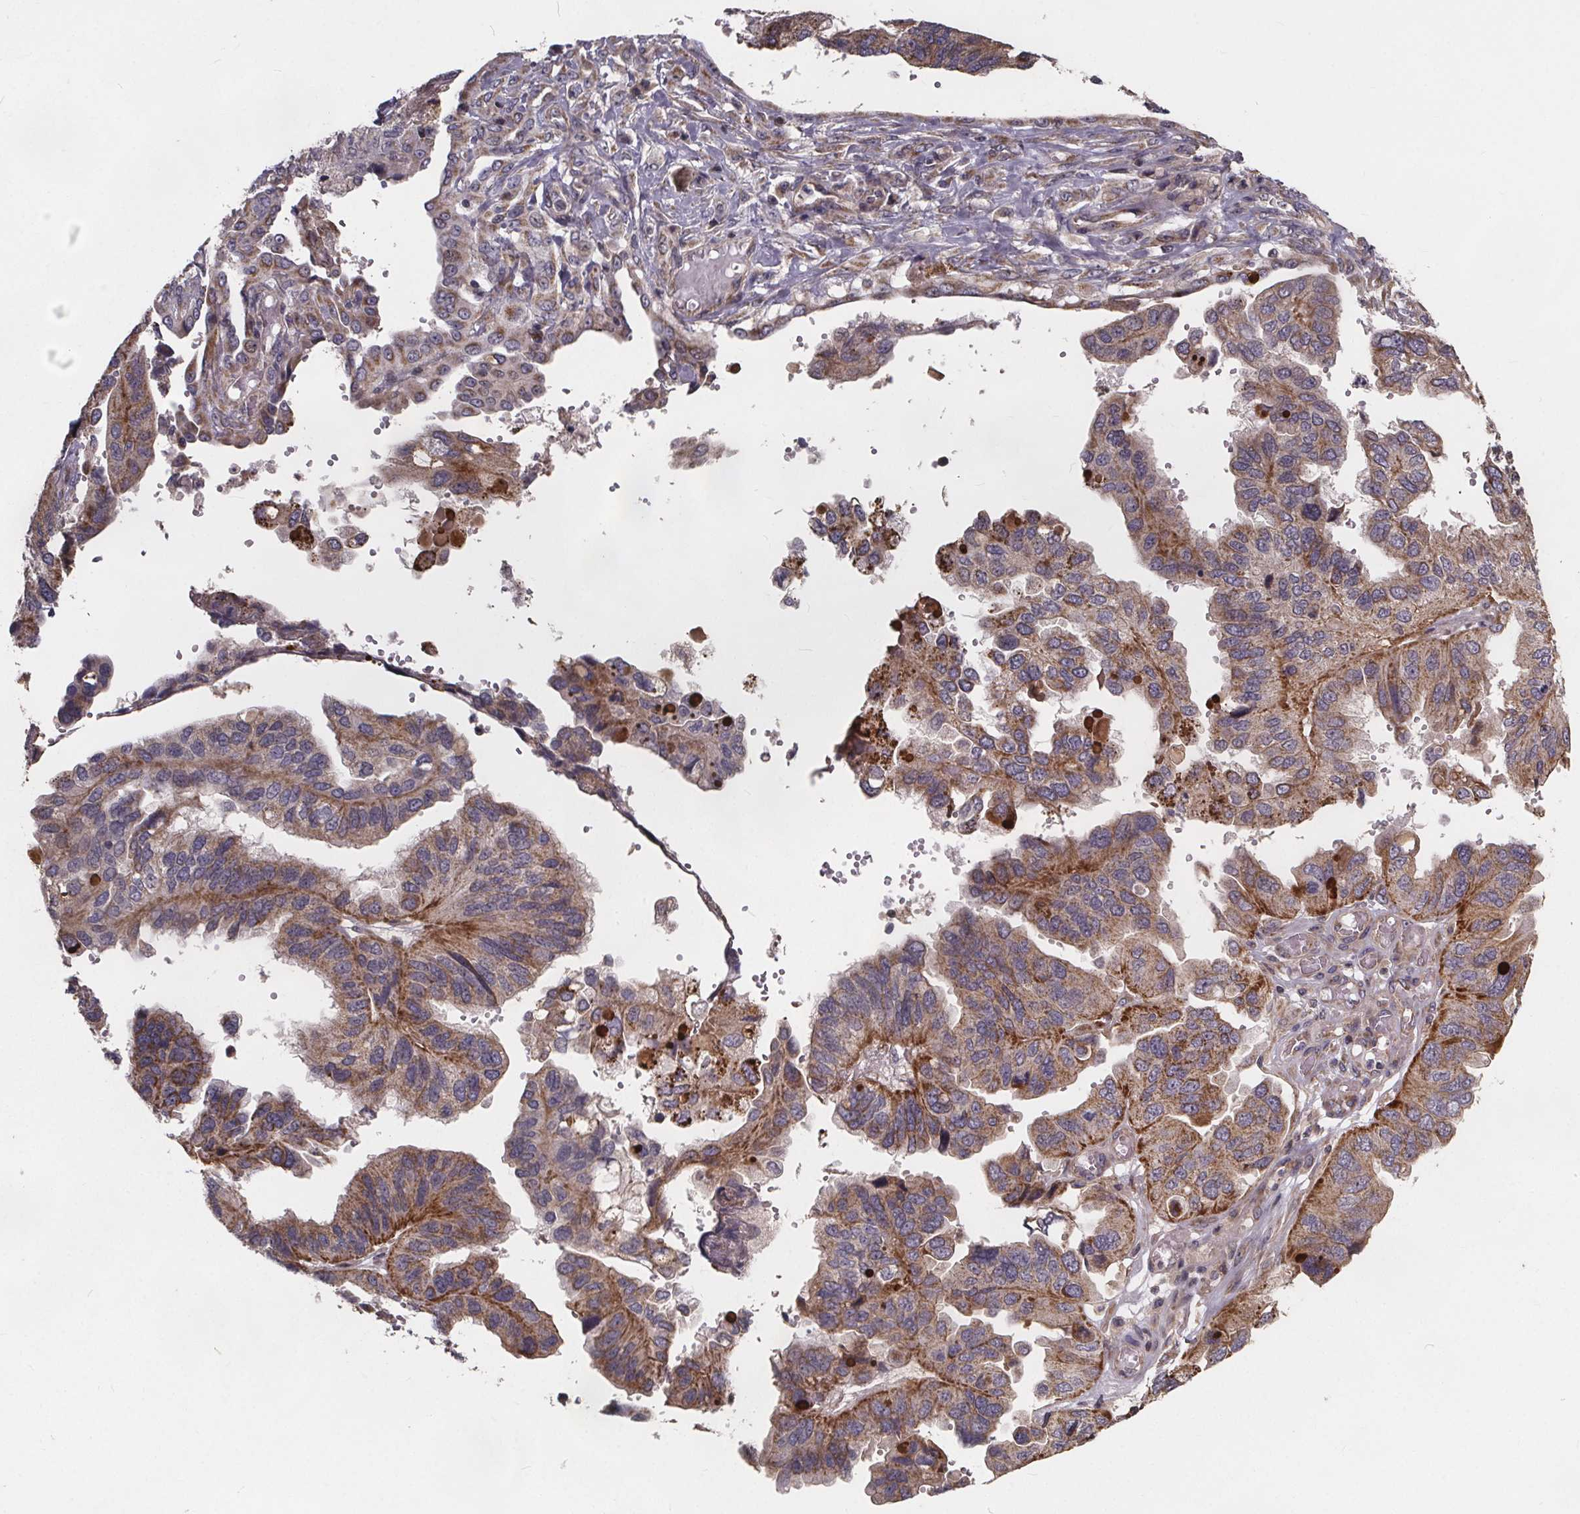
{"staining": {"intensity": "moderate", "quantity": "25%-75%", "location": "cytoplasmic/membranous"}, "tissue": "ovarian cancer", "cell_type": "Tumor cells", "image_type": "cancer", "snomed": [{"axis": "morphology", "description": "Cystadenocarcinoma, serous, NOS"}, {"axis": "topography", "description": "Ovary"}], "caption": "Immunohistochemistry of human ovarian cancer (serous cystadenocarcinoma) demonstrates medium levels of moderate cytoplasmic/membranous positivity in about 25%-75% of tumor cells.", "gene": "YME1L1", "patient": {"sex": "female", "age": 79}}